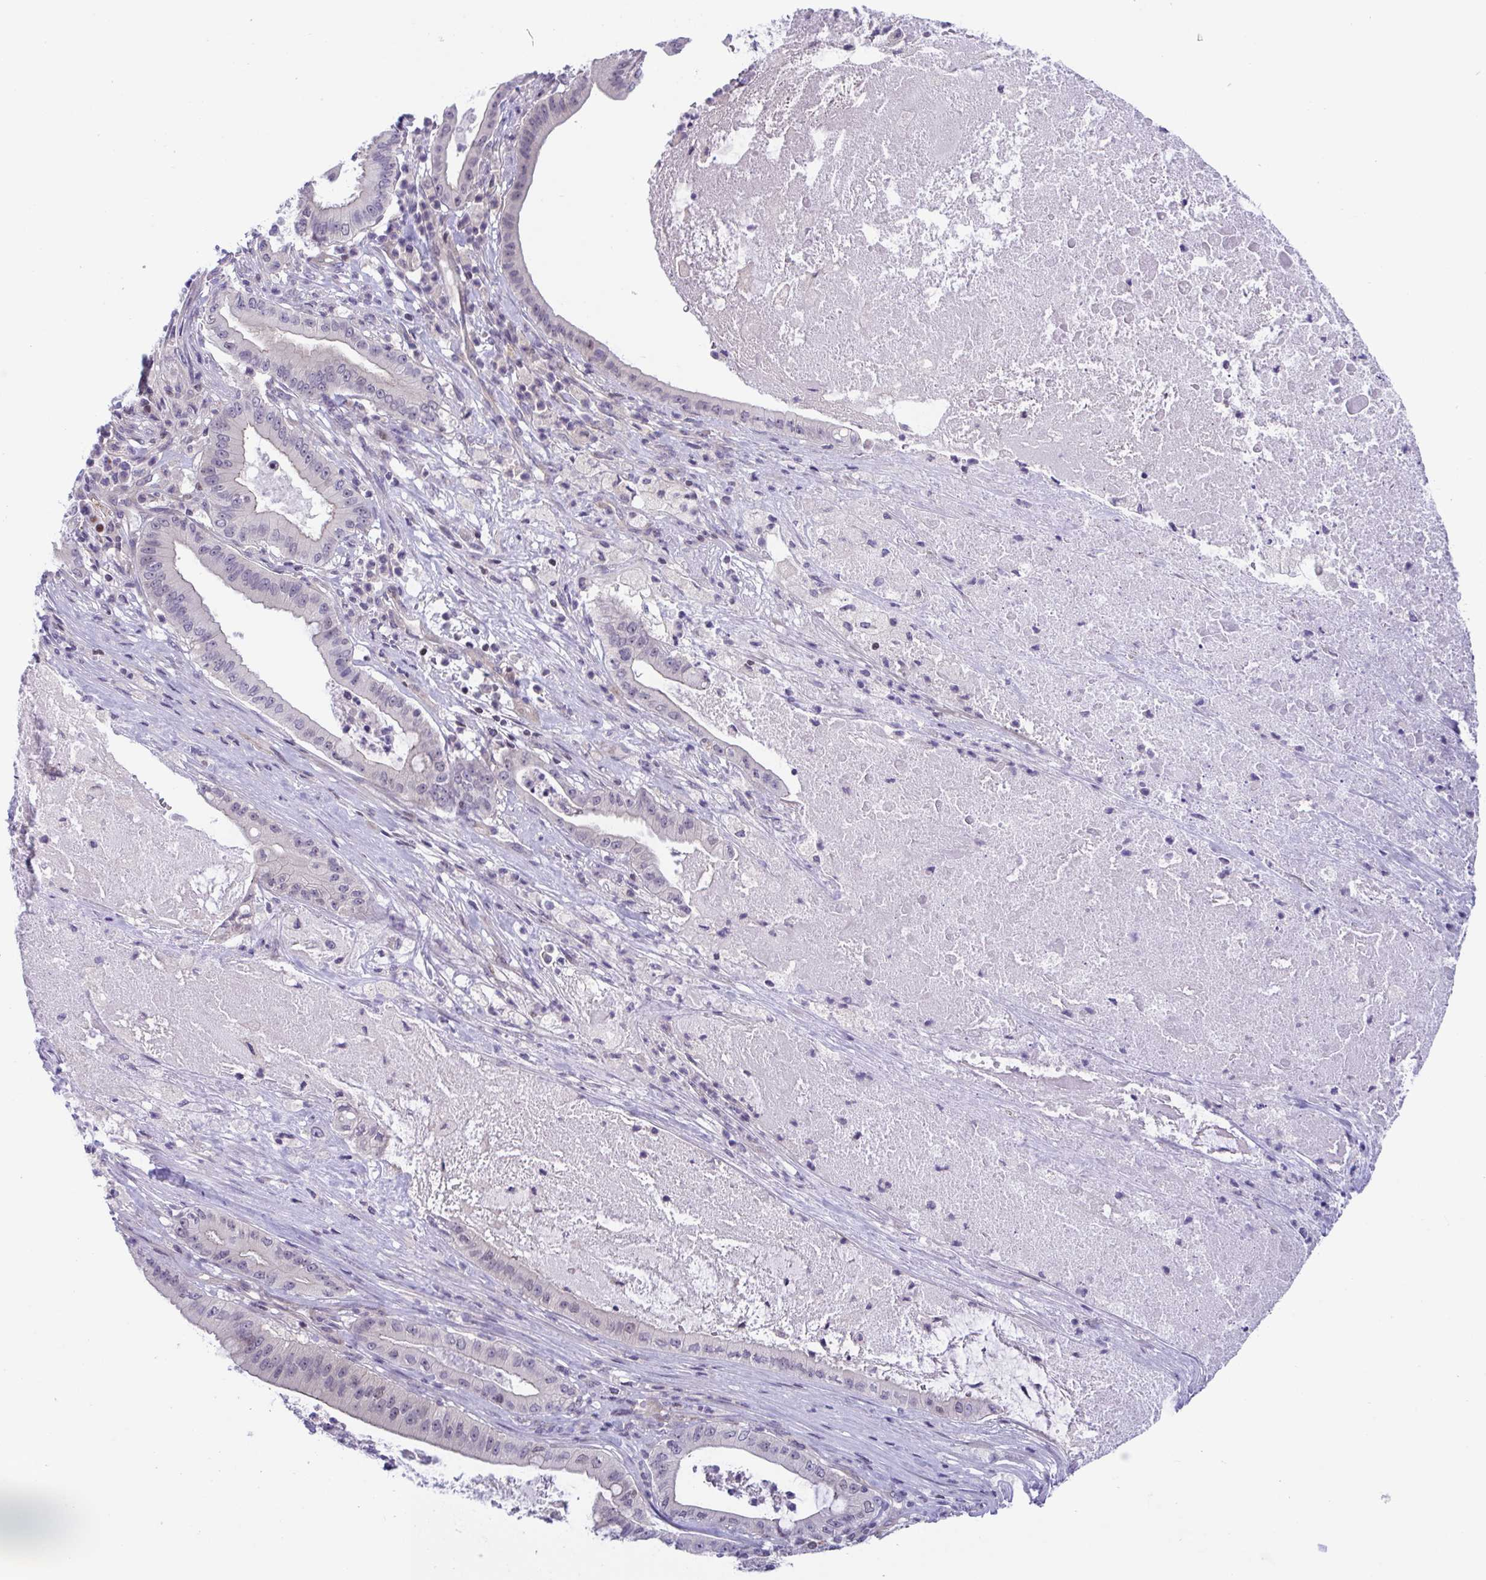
{"staining": {"intensity": "negative", "quantity": "none", "location": "none"}, "tissue": "pancreatic cancer", "cell_type": "Tumor cells", "image_type": "cancer", "snomed": [{"axis": "morphology", "description": "Adenocarcinoma, NOS"}, {"axis": "topography", "description": "Pancreas"}], "caption": "Immunohistochemistry histopathology image of neoplastic tissue: human adenocarcinoma (pancreatic) stained with DAB (3,3'-diaminobenzidine) reveals no significant protein positivity in tumor cells.", "gene": "SNX11", "patient": {"sex": "male", "age": 71}}